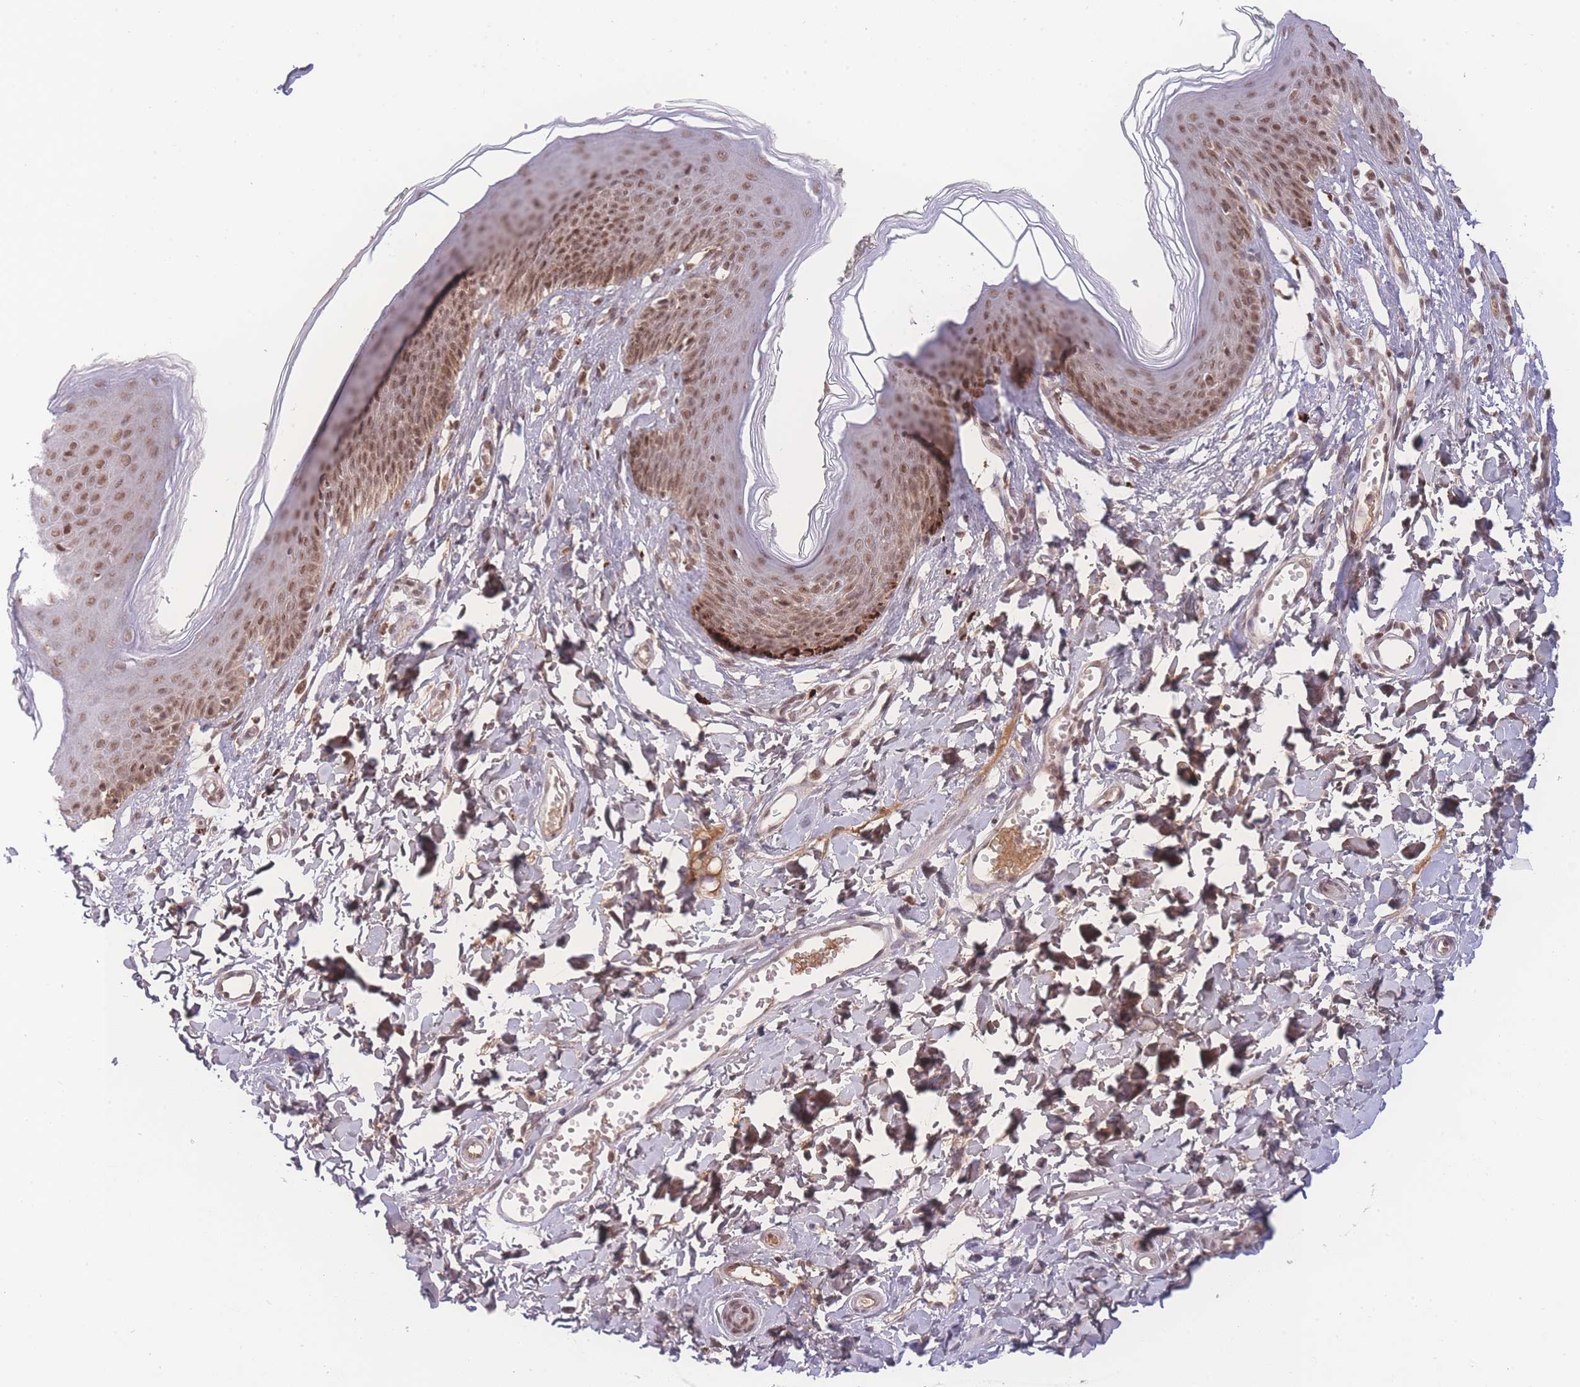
{"staining": {"intensity": "moderate", "quantity": ">75%", "location": "nuclear"}, "tissue": "skin", "cell_type": "Epidermal cells", "image_type": "normal", "snomed": [{"axis": "morphology", "description": "Normal tissue, NOS"}, {"axis": "topography", "description": "Vulva"}], "caption": "The photomicrograph displays a brown stain indicating the presence of a protein in the nuclear of epidermal cells in skin. The protein is stained brown, and the nuclei are stained in blue (DAB IHC with brightfield microscopy, high magnification).", "gene": "RAVER1", "patient": {"sex": "female", "age": 66}}